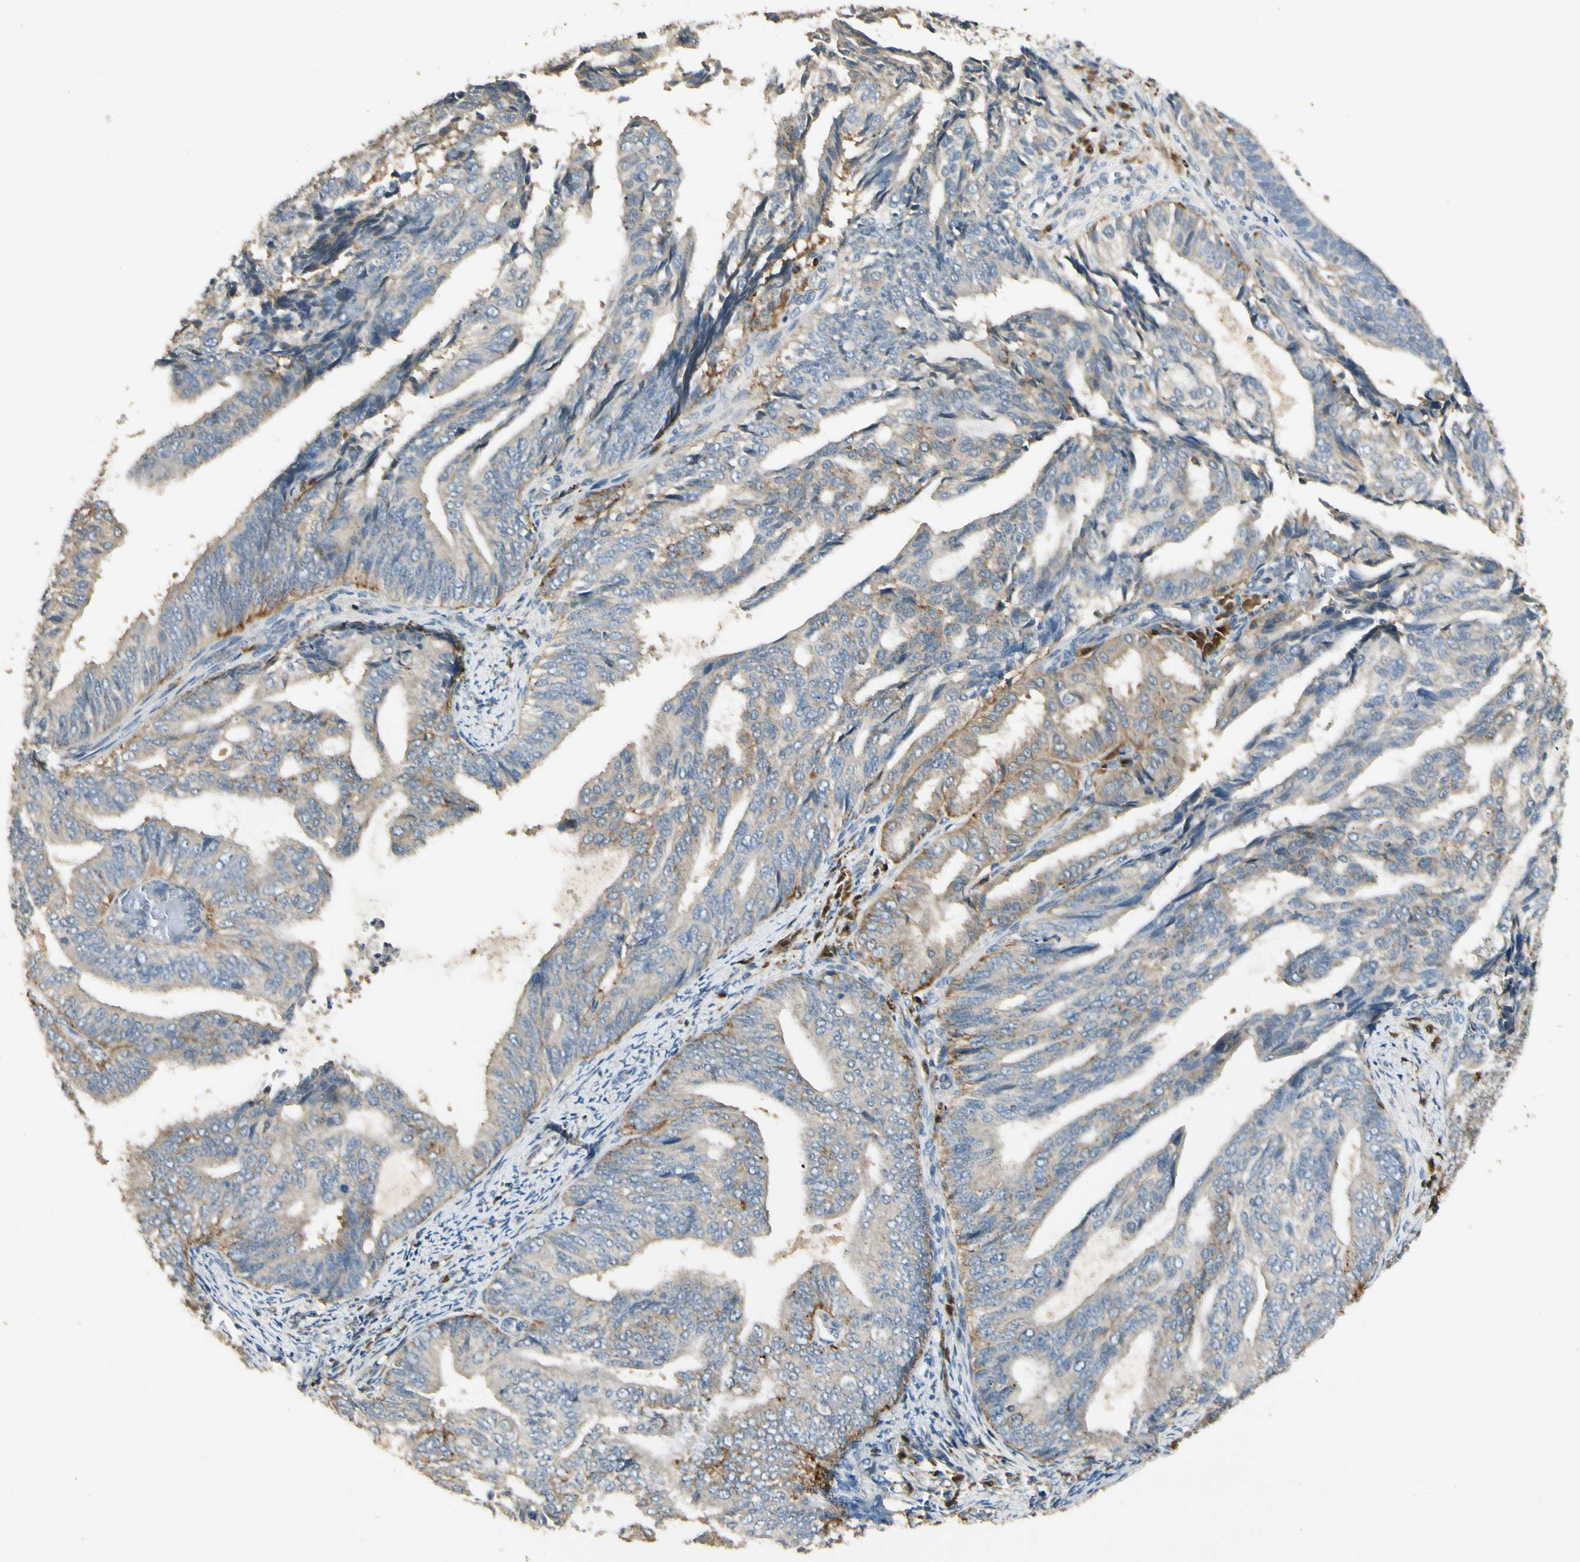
{"staining": {"intensity": "moderate", "quantity": ">75%", "location": "cytoplasmic/membranous"}, "tissue": "endometrial cancer", "cell_type": "Tumor cells", "image_type": "cancer", "snomed": [{"axis": "morphology", "description": "Adenocarcinoma, NOS"}, {"axis": "topography", "description": "Endometrium"}], "caption": "Endometrial adenocarcinoma stained with IHC displays moderate cytoplasmic/membranous expression in approximately >75% of tumor cells.", "gene": "PLXNA1", "patient": {"sex": "female", "age": 58}}